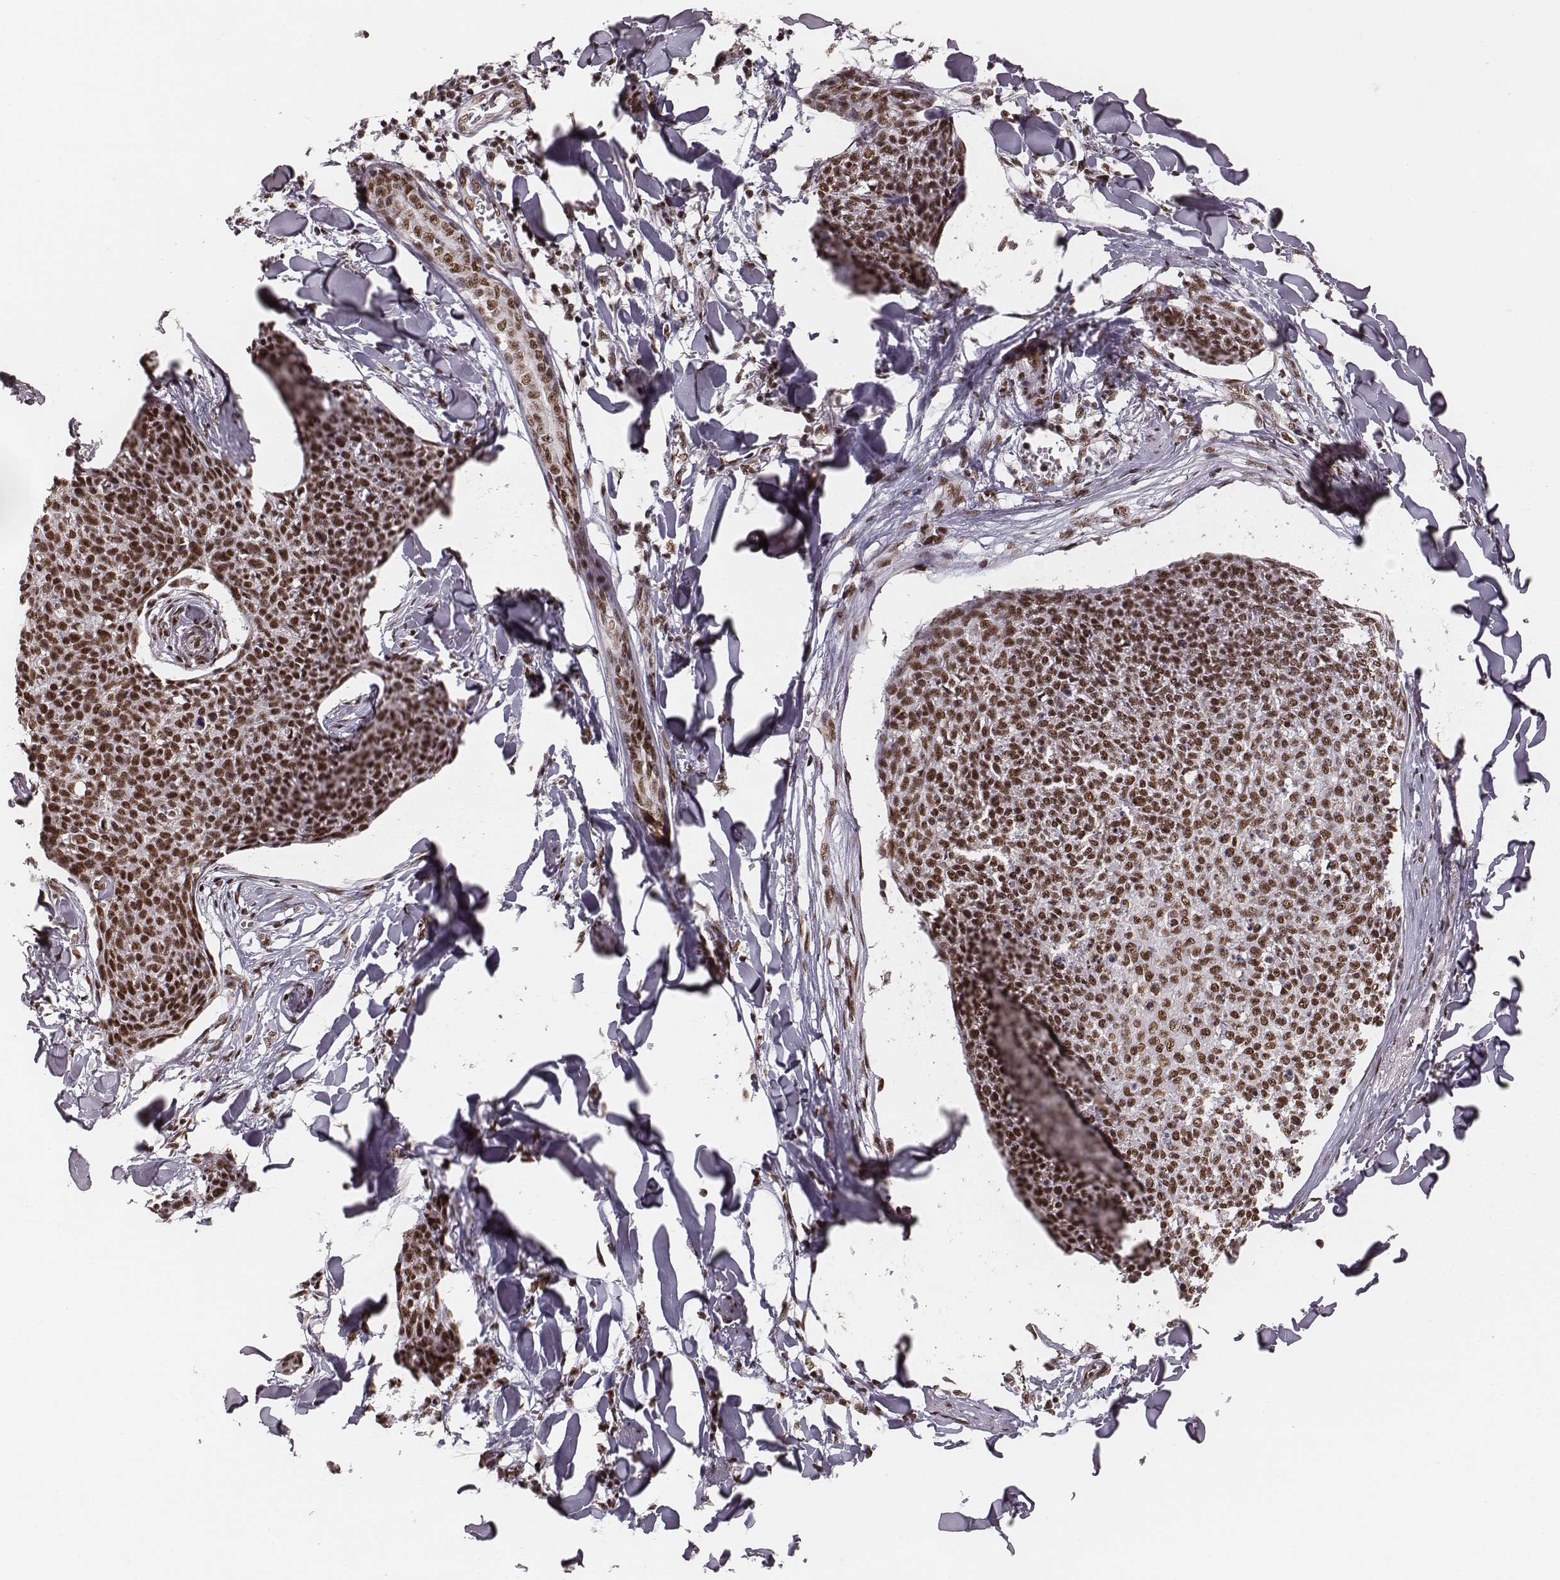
{"staining": {"intensity": "strong", "quantity": ">75%", "location": "nuclear"}, "tissue": "skin cancer", "cell_type": "Tumor cells", "image_type": "cancer", "snomed": [{"axis": "morphology", "description": "Squamous cell carcinoma, NOS"}, {"axis": "topography", "description": "Skin"}, {"axis": "topography", "description": "Vulva"}], "caption": "This is an image of immunohistochemistry staining of squamous cell carcinoma (skin), which shows strong staining in the nuclear of tumor cells.", "gene": "LUC7L", "patient": {"sex": "female", "age": 75}}